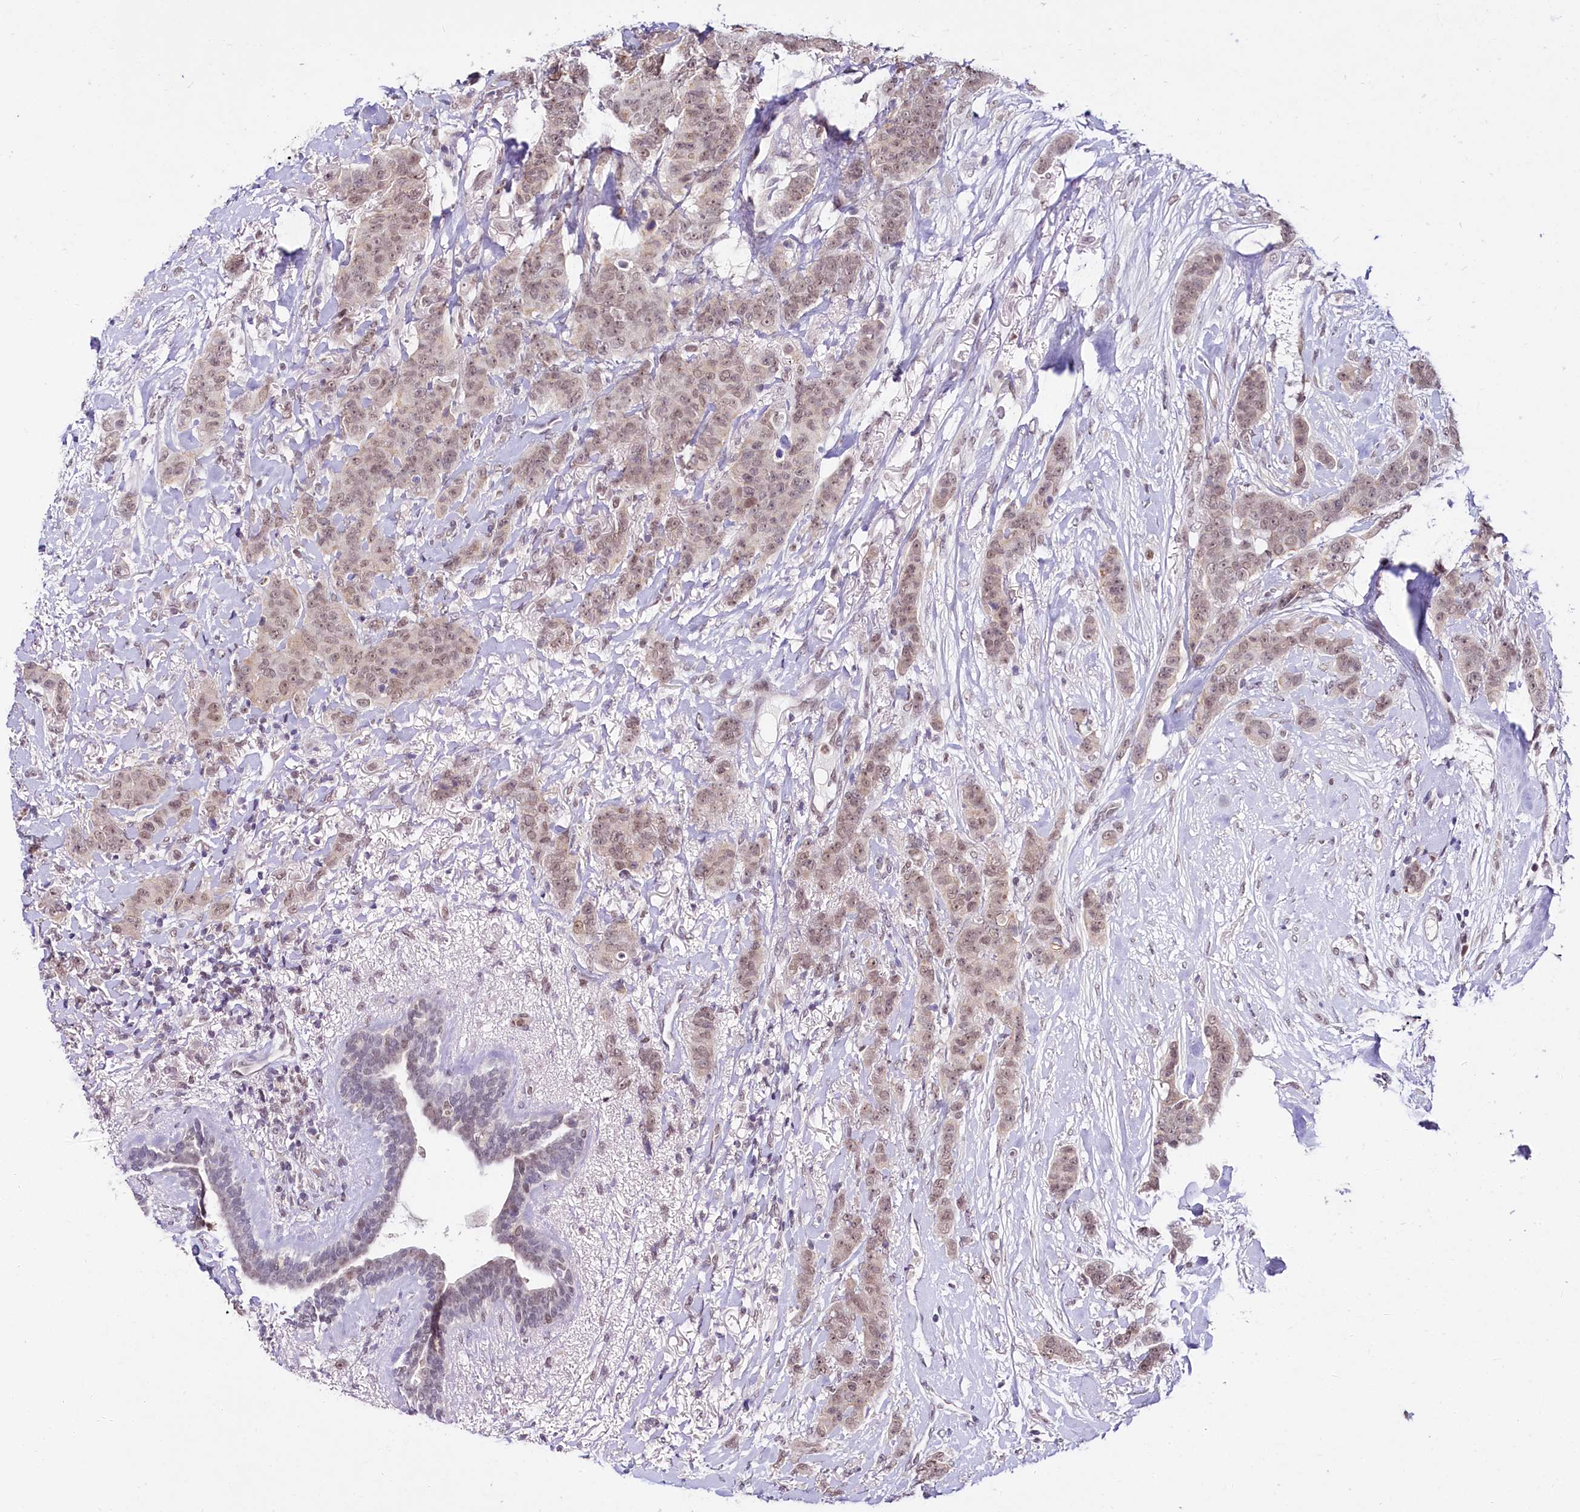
{"staining": {"intensity": "weak", "quantity": ">75%", "location": "cytoplasmic/membranous,nuclear"}, "tissue": "breast cancer", "cell_type": "Tumor cells", "image_type": "cancer", "snomed": [{"axis": "morphology", "description": "Duct carcinoma"}, {"axis": "topography", "description": "Breast"}], "caption": "The photomicrograph reveals immunohistochemical staining of breast cancer. There is weak cytoplasmic/membranous and nuclear expression is identified in about >75% of tumor cells.", "gene": "SCAF11", "patient": {"sex": "female", "age": 40}}